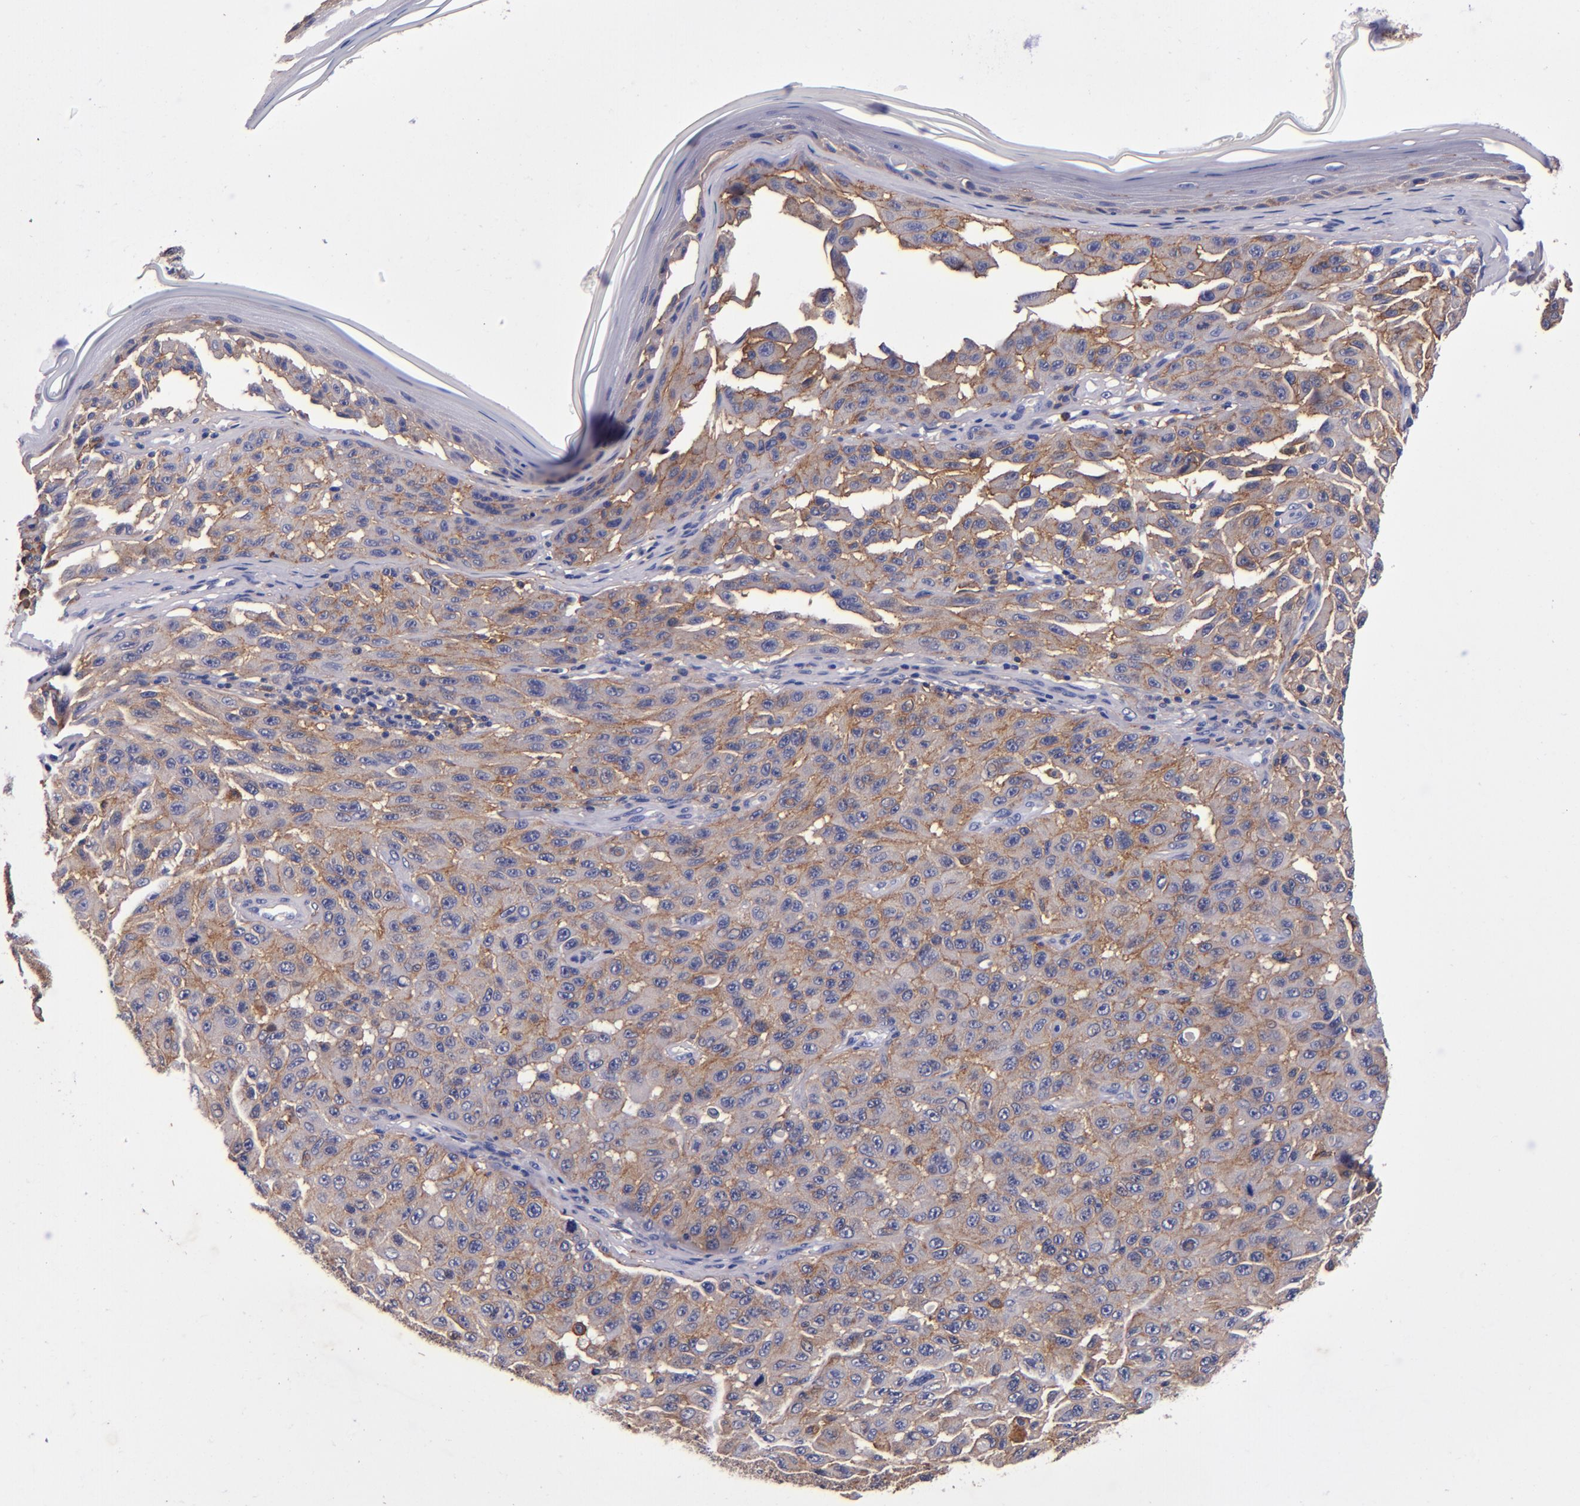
{"staining": {"intensity": "moderate", "quantity": ">75%", "location": "cytoplasmic/membranous"}, "tissue": "melanoma", "cell_type": "Tumor cells", "image_type": "cancer", "snomed": [{"axis": "morphology", "description": "Malignant melanoma, NOS"}, {"axis": "topography", "description": "Skin"}], "caption": "There is medium levels of moderate cytoplasmic/membranous expression in tumor cells of malignant melanoma, as demonstrated by immunohistochemical staining (brown color).", "gene": "SIRPA", "patient": {"sex": "male", "age": 30}}